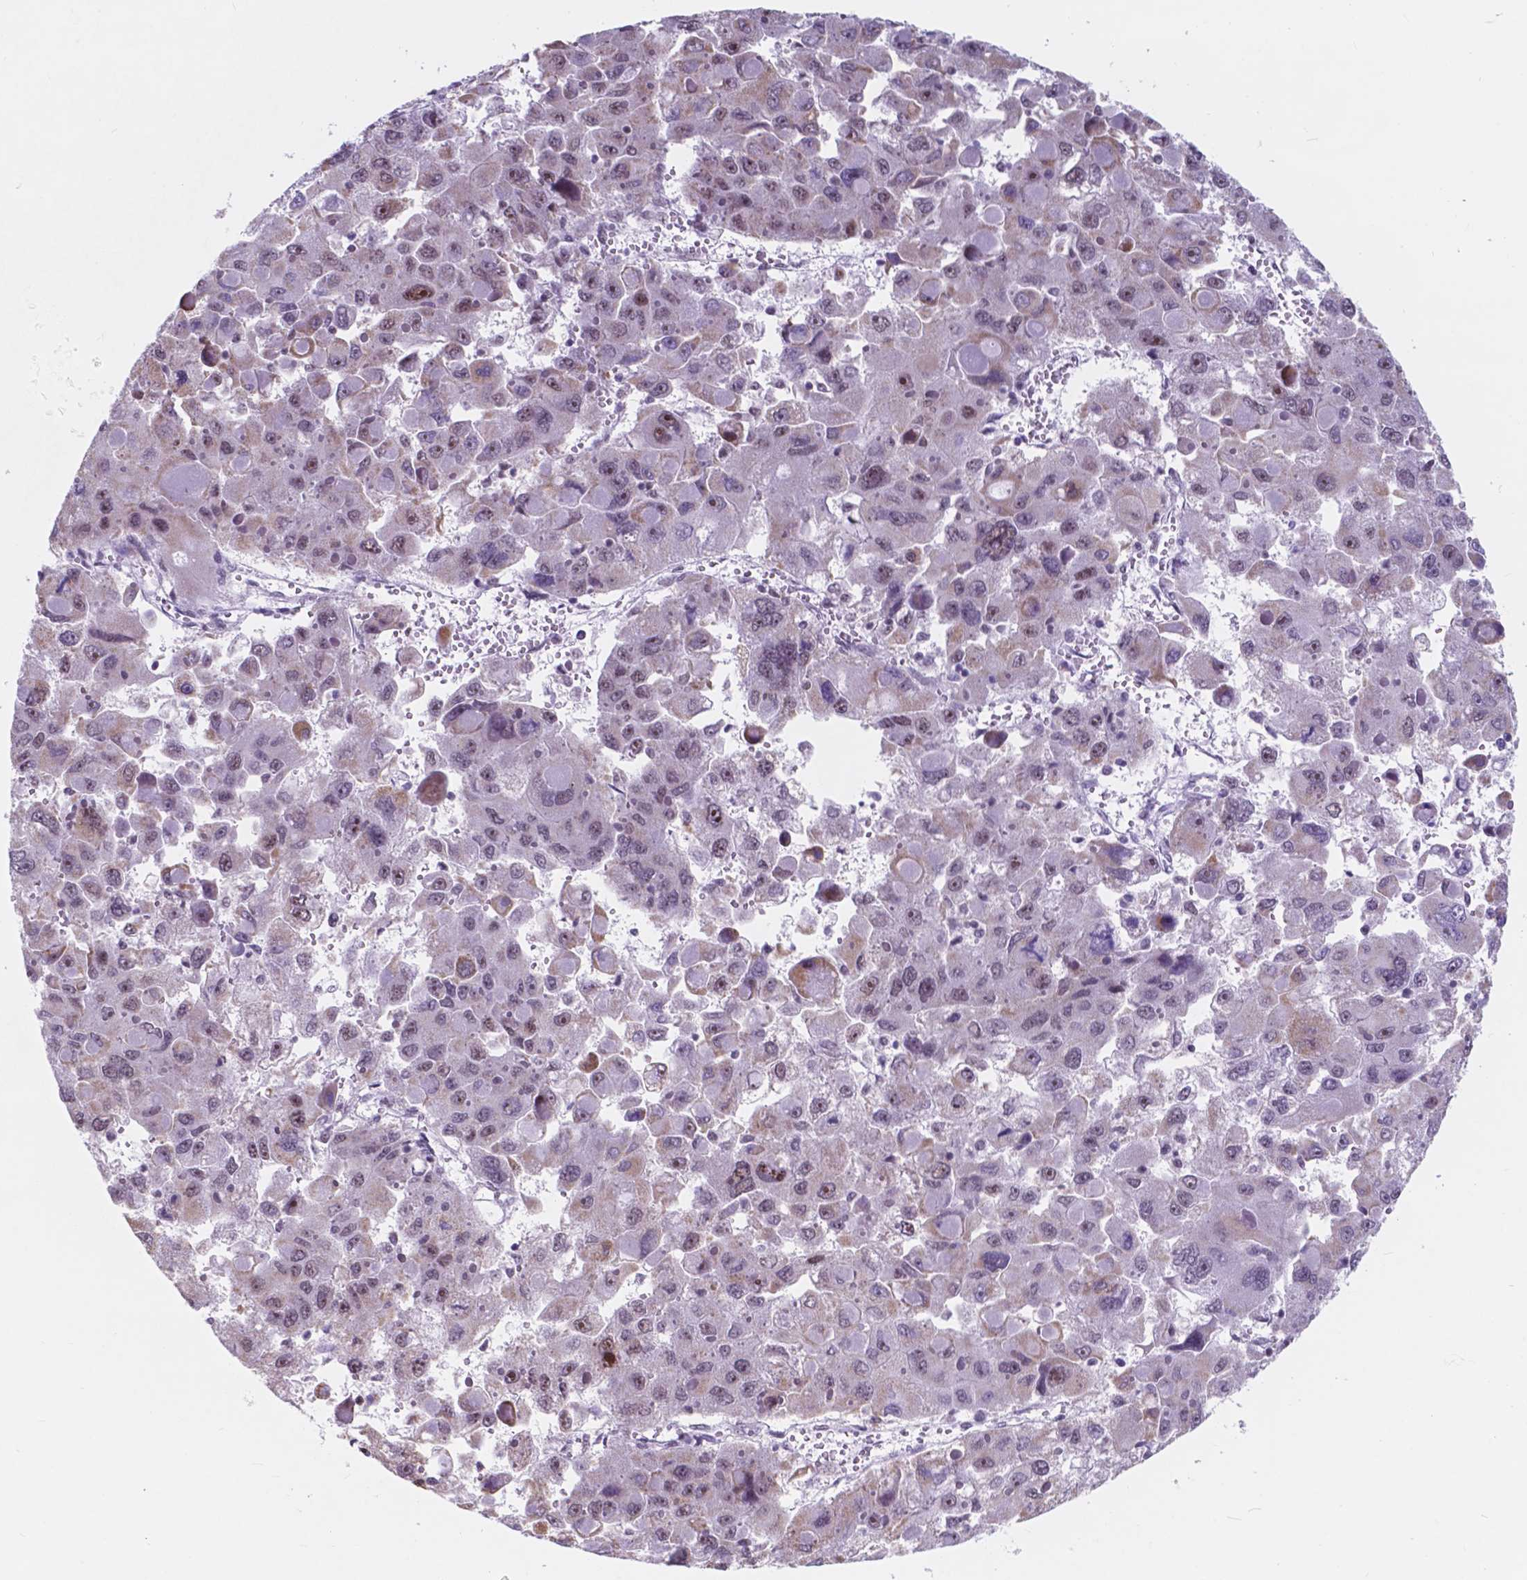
{"staining": {"intensity": "moderate", "quantity": "<25%", "location": "nuclear"}, "tissue": "liver cancer", "cell_type": "Tumor cells", "image_type": "cancer", "snomed": [{"axis": "morphology", "description": "Carcinoma, Hepatocellular, NOS"}, {"axis": "topography", "description": "Liver"}], "caption": "Moderate nuclear expression for a protein is present in approximately <25% of tumor cells of liver hepatocellular carcinoma using immunohistochemistry (IHC).", "gene": "BCAS2", "patient": {"sex": "female", "age": 41}}